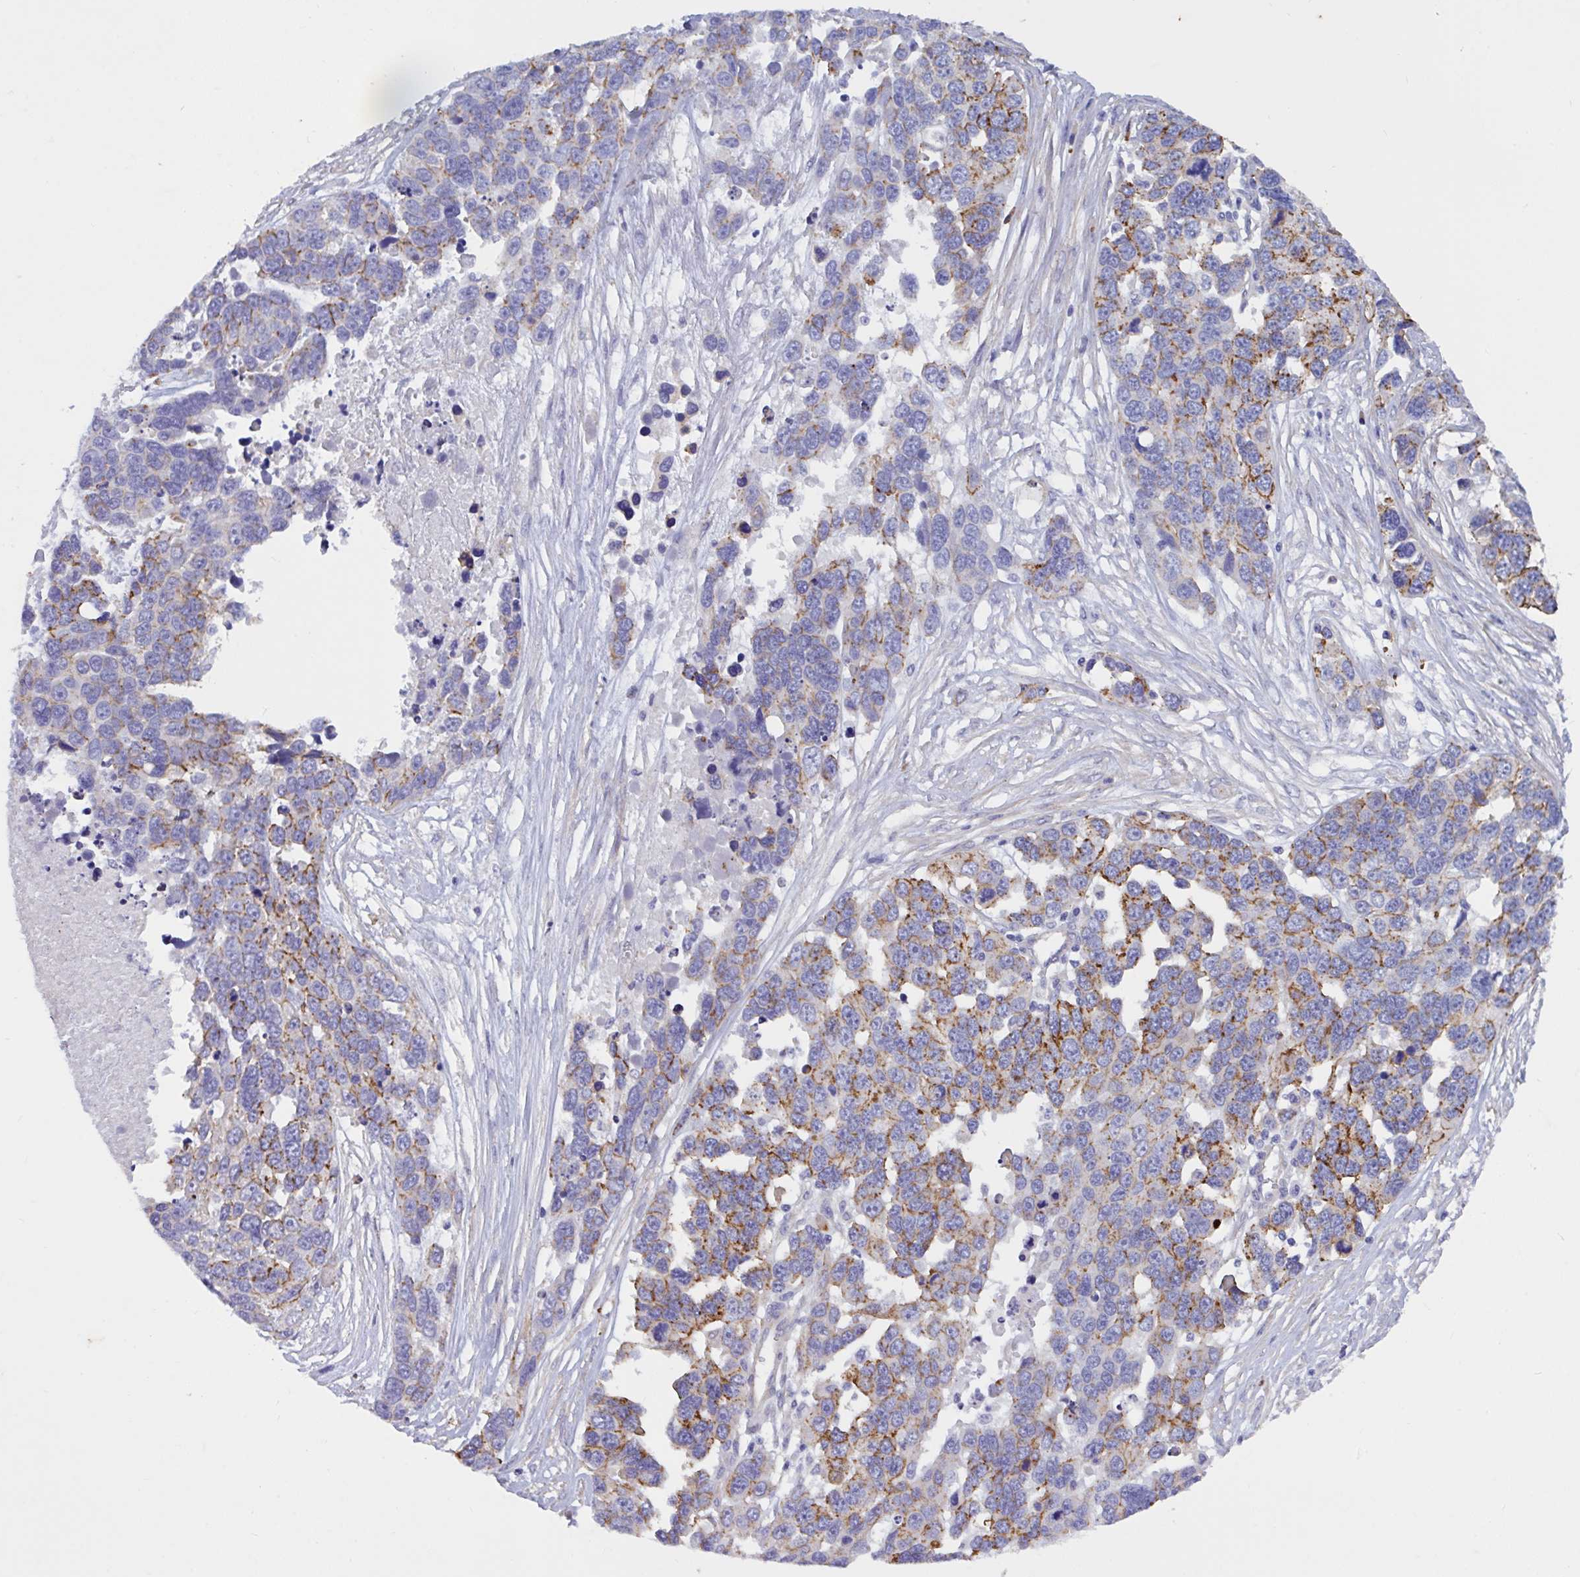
{"staining": {"intensity": "strong", "quantity": ">75%", "location": "cytoplasmic/membranous"}, "tissue": "ovarian cancer", "cell_type": "Tumor cells", "image_type": "cancer", "snomed": [{"axis": "morphology", "description": "Cystadenocarcinoma, serous, NOS"}, {"axis": "topography", "description": "Ovary"}], "caption": "A high amount of strong cytoplasmic/membranous positivity is seen in approximately >75% of tumor cells in ovarian cancer (serous cystadenocarcinoma) tissue.", "gene": "SLC66A1", "patient": {"sex": "female", "age": 76}}